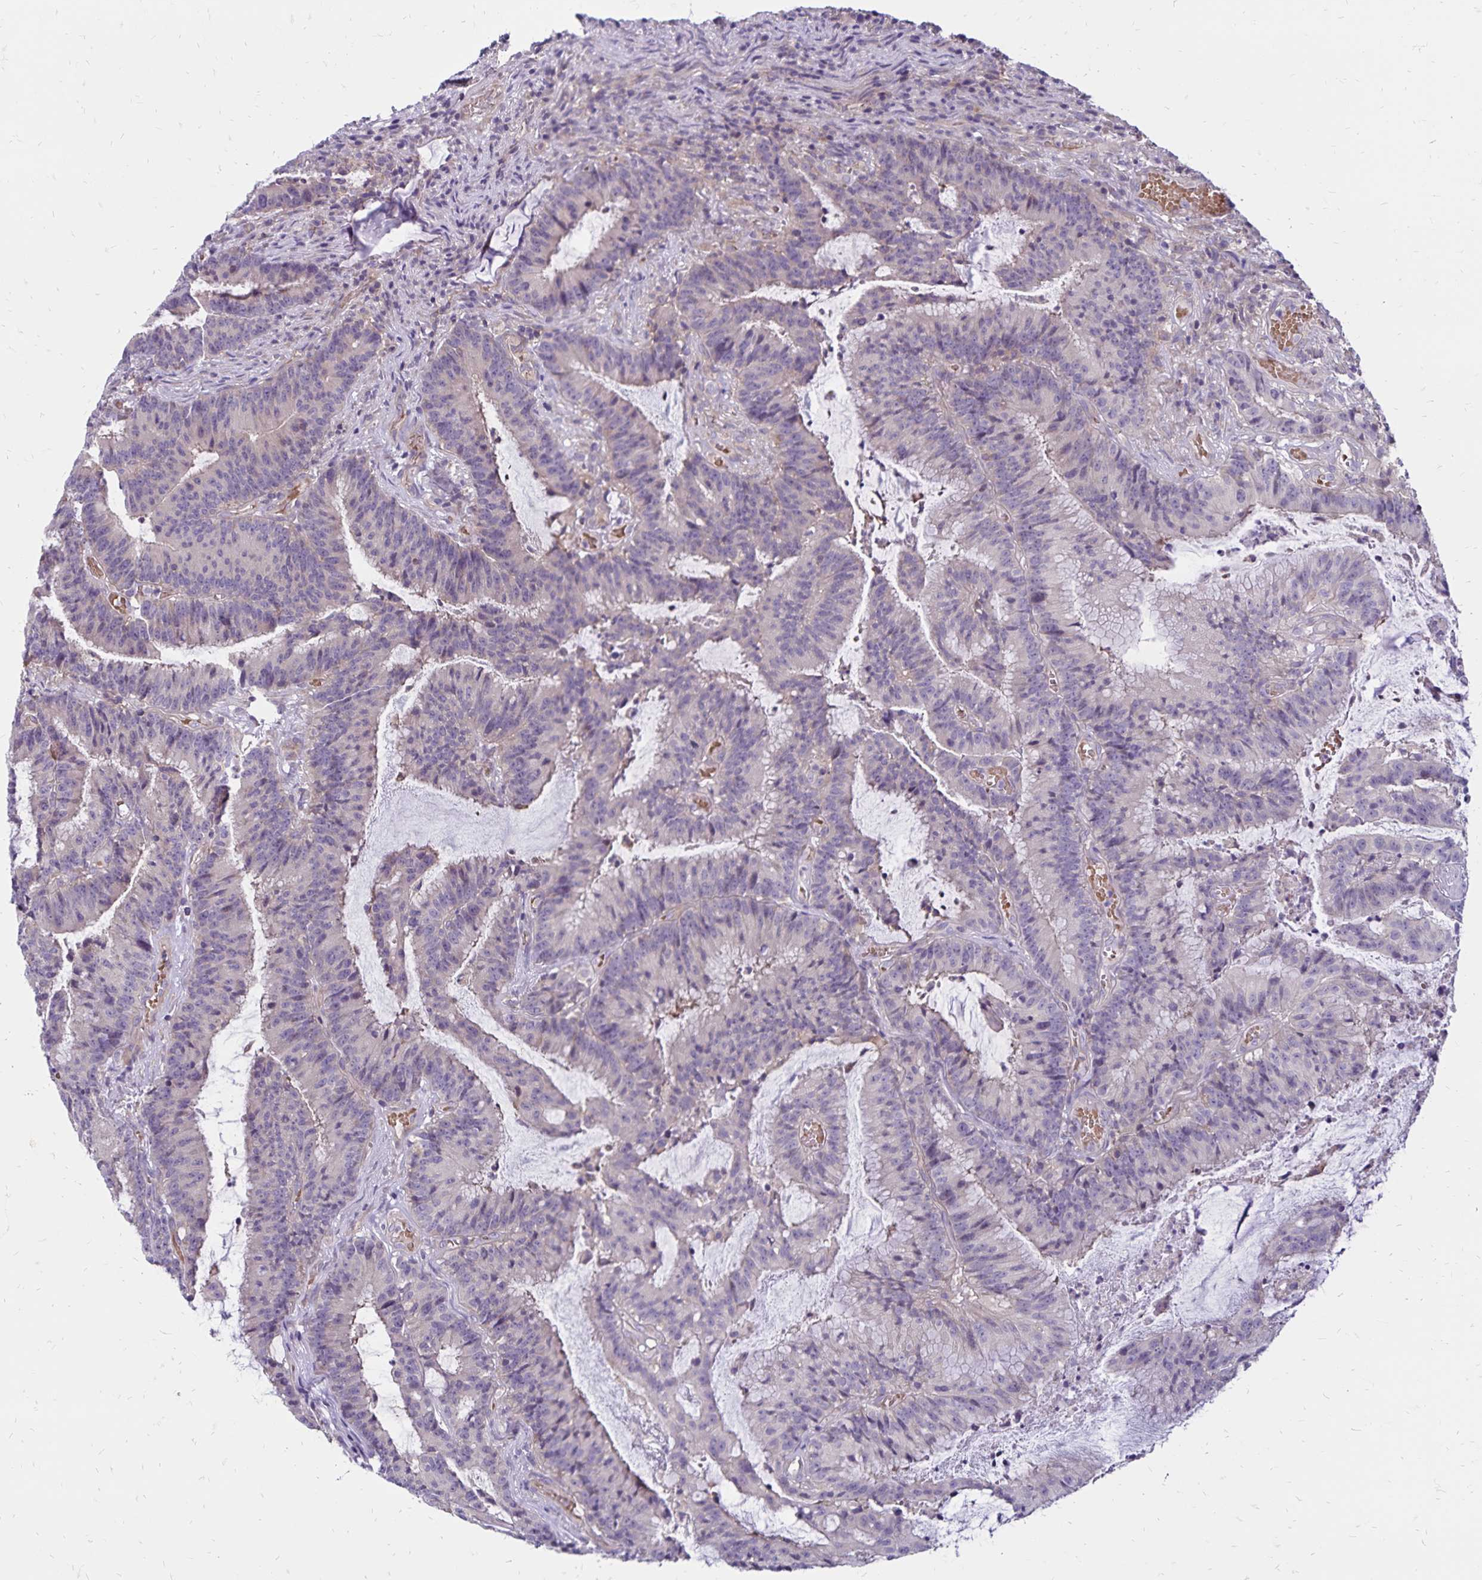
{"staining": {"intensity": "negative", "quantity": "none", "location": "none"}, "tissue": "colorectal cancer", "cell_type": "Tumor cells", "image_type": "cancer", "snomed": [{"axis": "morphology", "description": "Adenocarcinoma, NOS"}, {"axis": "topography", "description": "Colon"}], "caption": "Protein analysis of adenocarcinoma (colorectal) displays no significant expression in tumor cells.", "gene": "FSD1", "patient": {"sex": "female", "age": 78}}